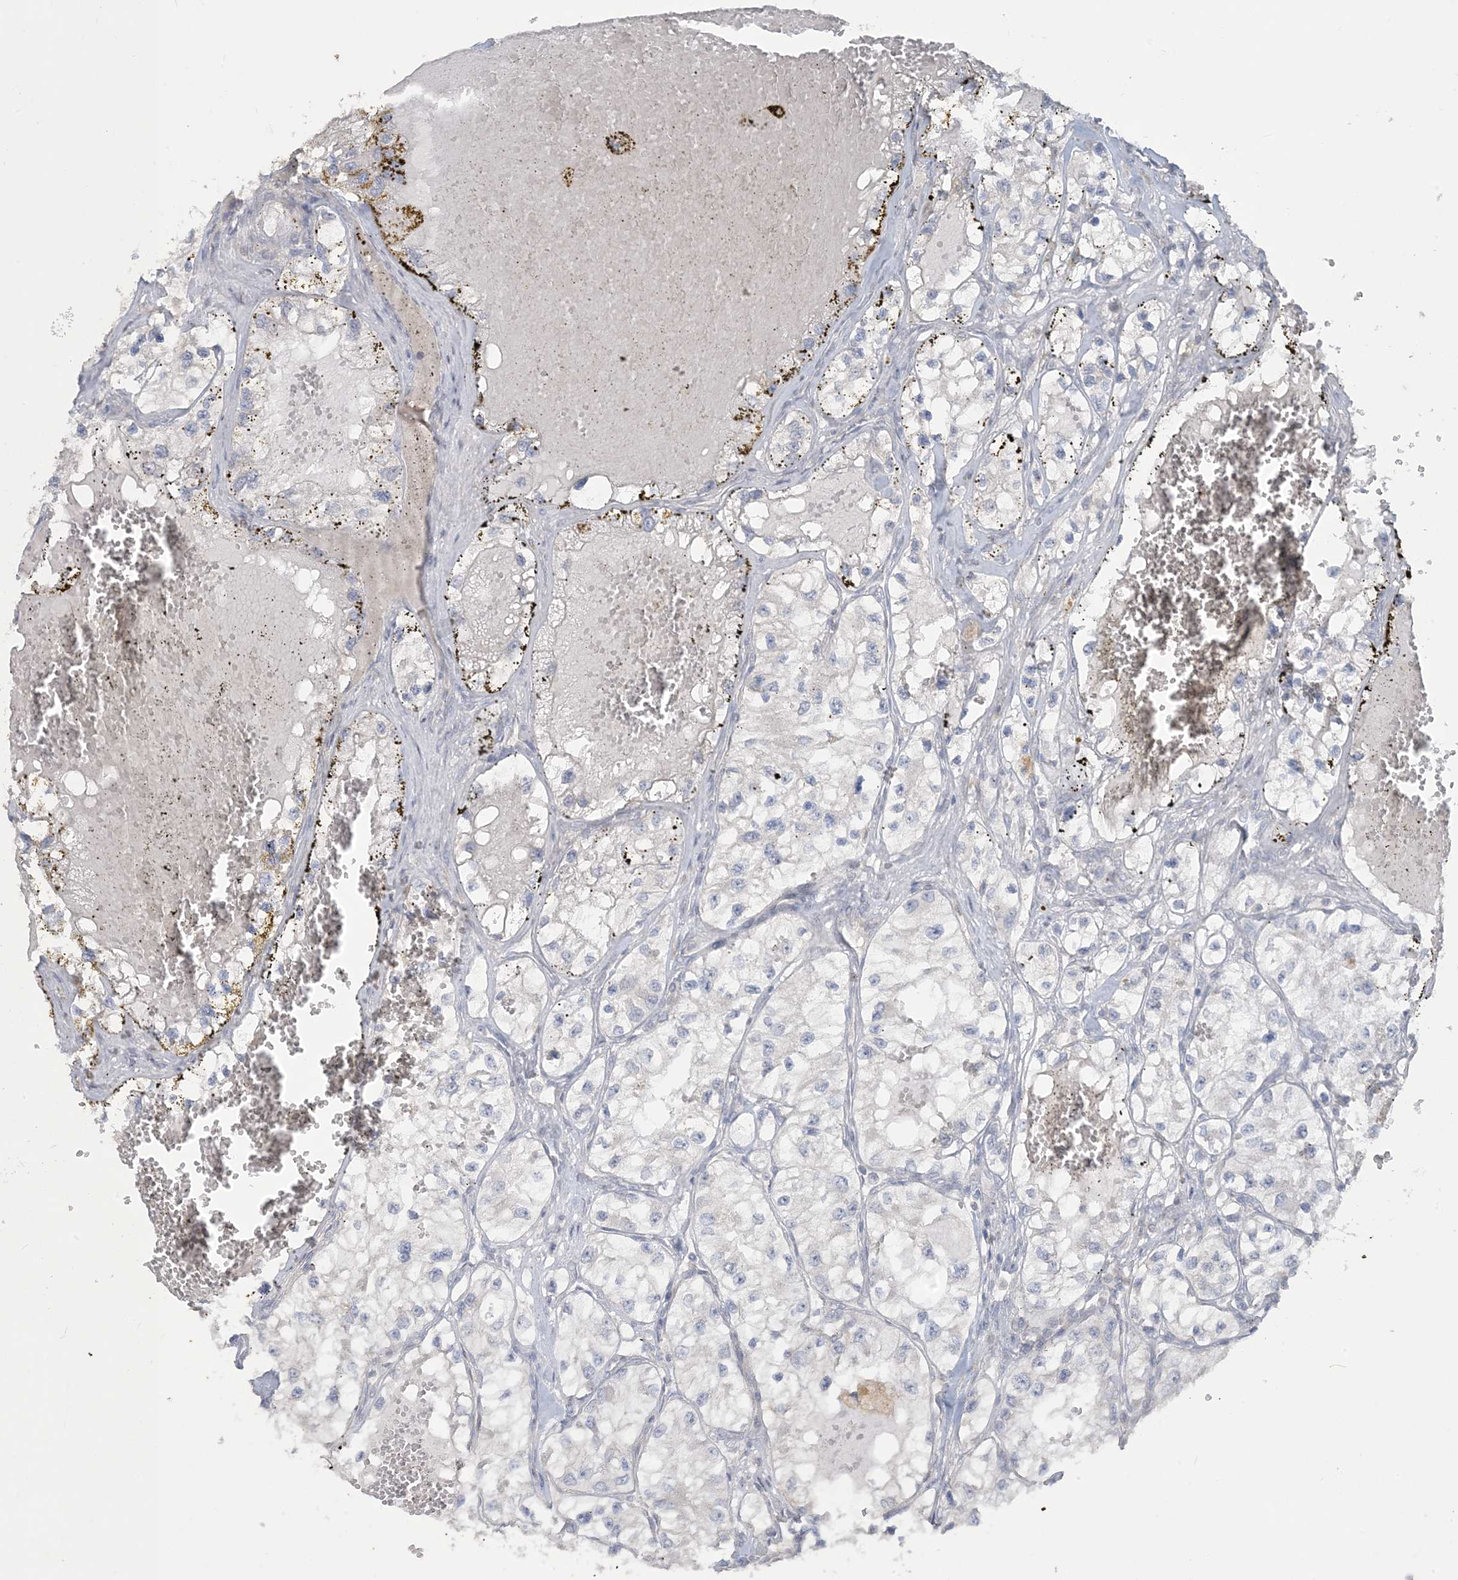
{"staining": {"intensity": "negative", "quantity": "none", "location": "none"}, "tissue": "renal cancer", "cell_type": "Tumor cells", "image_type": "cancer", "snomed": [{"axis": "morphology", "description": "Adenocarcinoma, NOS"}, {"axis": "topography", "description": "Kidney"}], "caption": "Tumor cells are negative for protein expression in human adenocarcinoma (renal).", "gene": "NPHS2", "patient": {"sex": "female", "age": 57}}